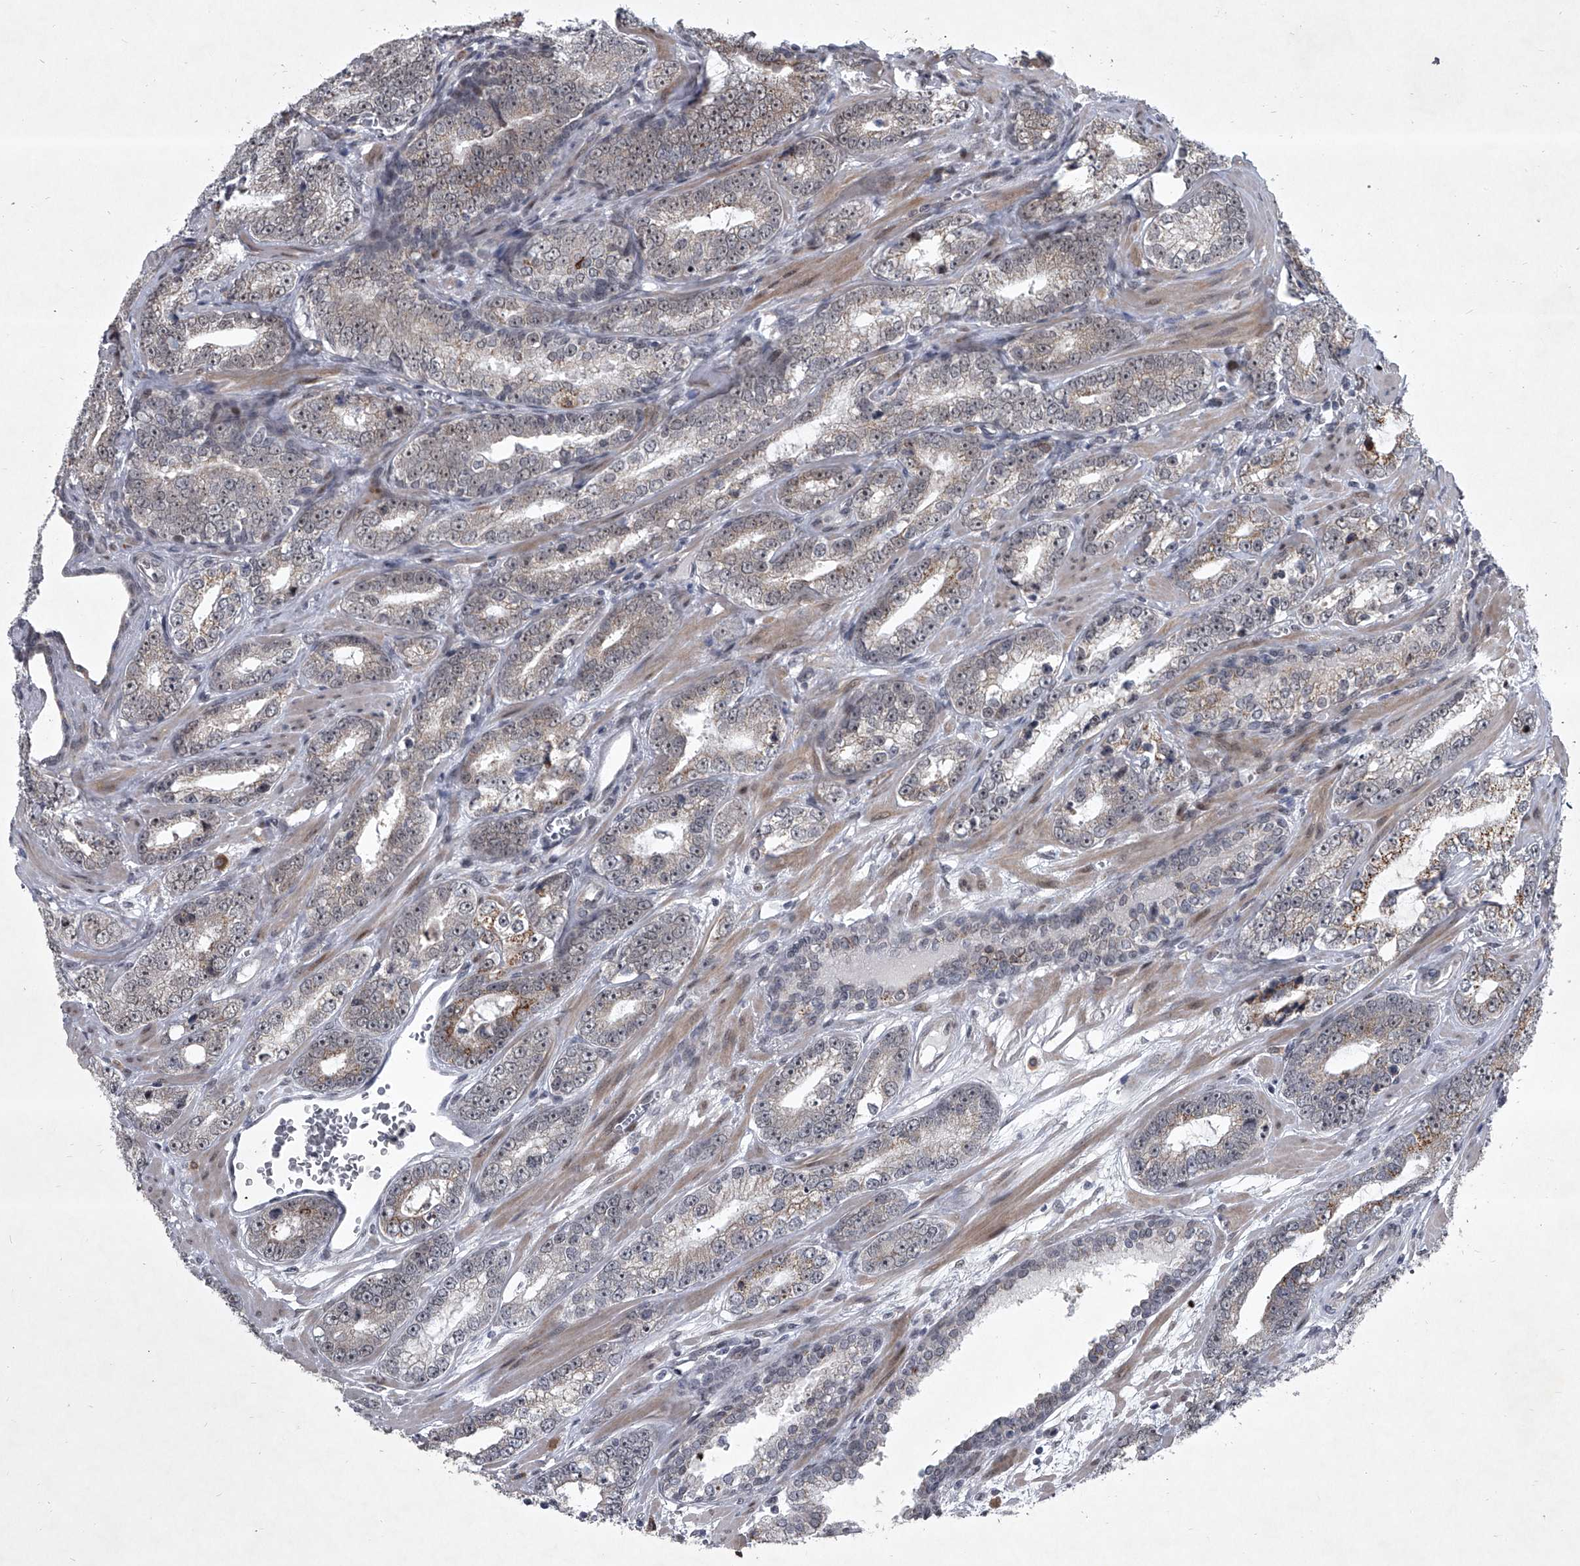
{"staining": {"intensity": "moderate", "quantity": "<25%", "location": "cytoplasmic/membranous"}, "tissue": "prostate cancer", "cell_type": "Tumor cells", "image_type": "cancer", "snomed": [{"axis": "morphology", "description": "Adenocarcinoma, High grade"}, {"axis": "topography", "description": "Prostate"}], "caption": "Immunohistochemical staining of human prostate cancer (adenocarcinoma (high-grade)) shows moderate cytoplasmic/membranous protein positivity in approximately <25% of tumor cells. The staining was performed using DAB (3,3'-diaminobenzidine), with brown indicating positive protein expression. Nuclei are stained blue with hematoxylin.", "gene": "MLLT1", "patient": {"sex": "male", "age": 62}}